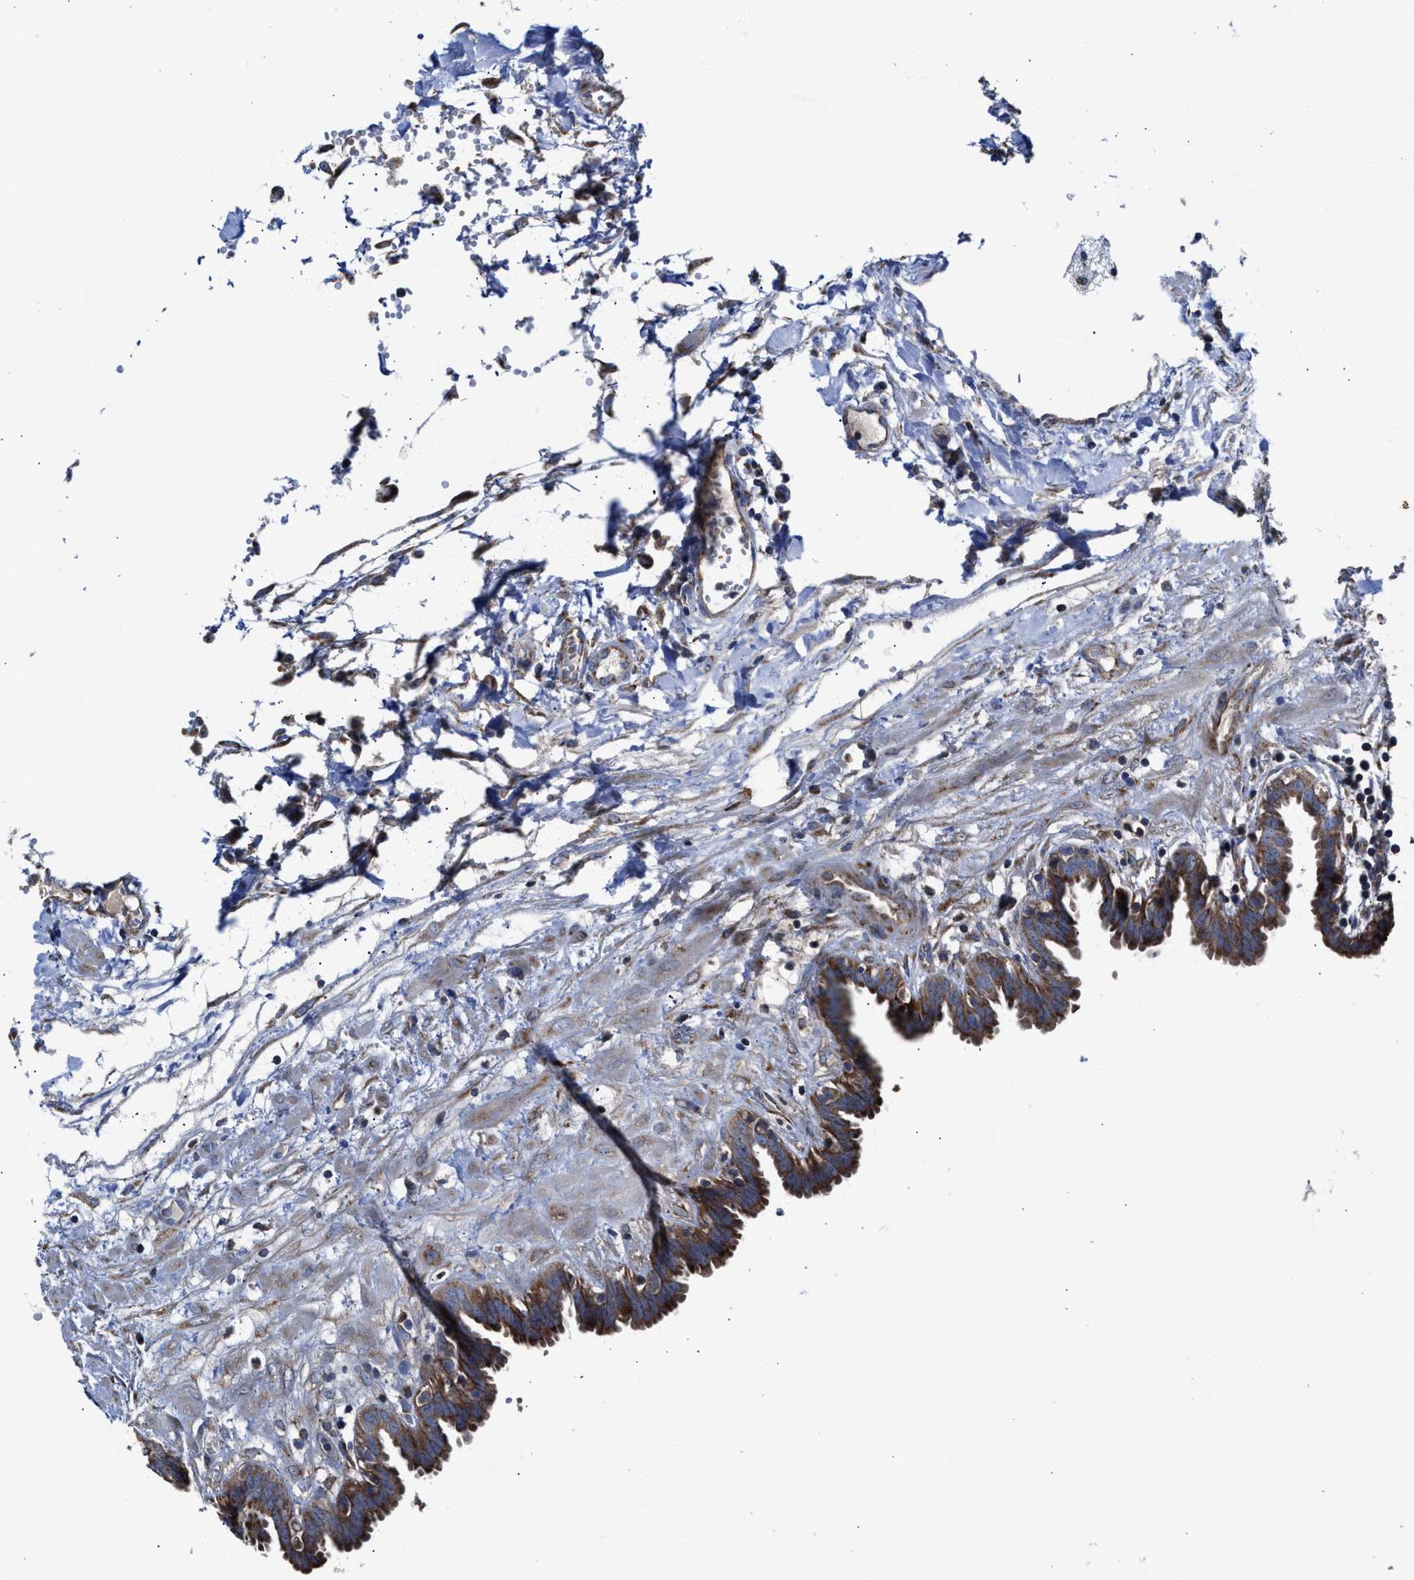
{"staining": {"intensity": "moderate", "quantity": ">75%", "location": "cytoplasmic/membranous"}, "tissue": "fallopian tube", "cell_type": "Glandular cells", "image_type": "normal", "snomed": [{"axis": "morphology", "description": "Normal tissue, NOS"}, {"axis": "topography", "description": "Fallopian tube"}, {"axis": "topography", "description": "Placenta"}], "caption": "Brown immunohistochemical staining in unremarkable fallopian tube displays moderate cytoplasmic/membranous expression in about >75% of glandular cells.", "gene": "MECR", "patient": {"sex": "female", "age": 32}}